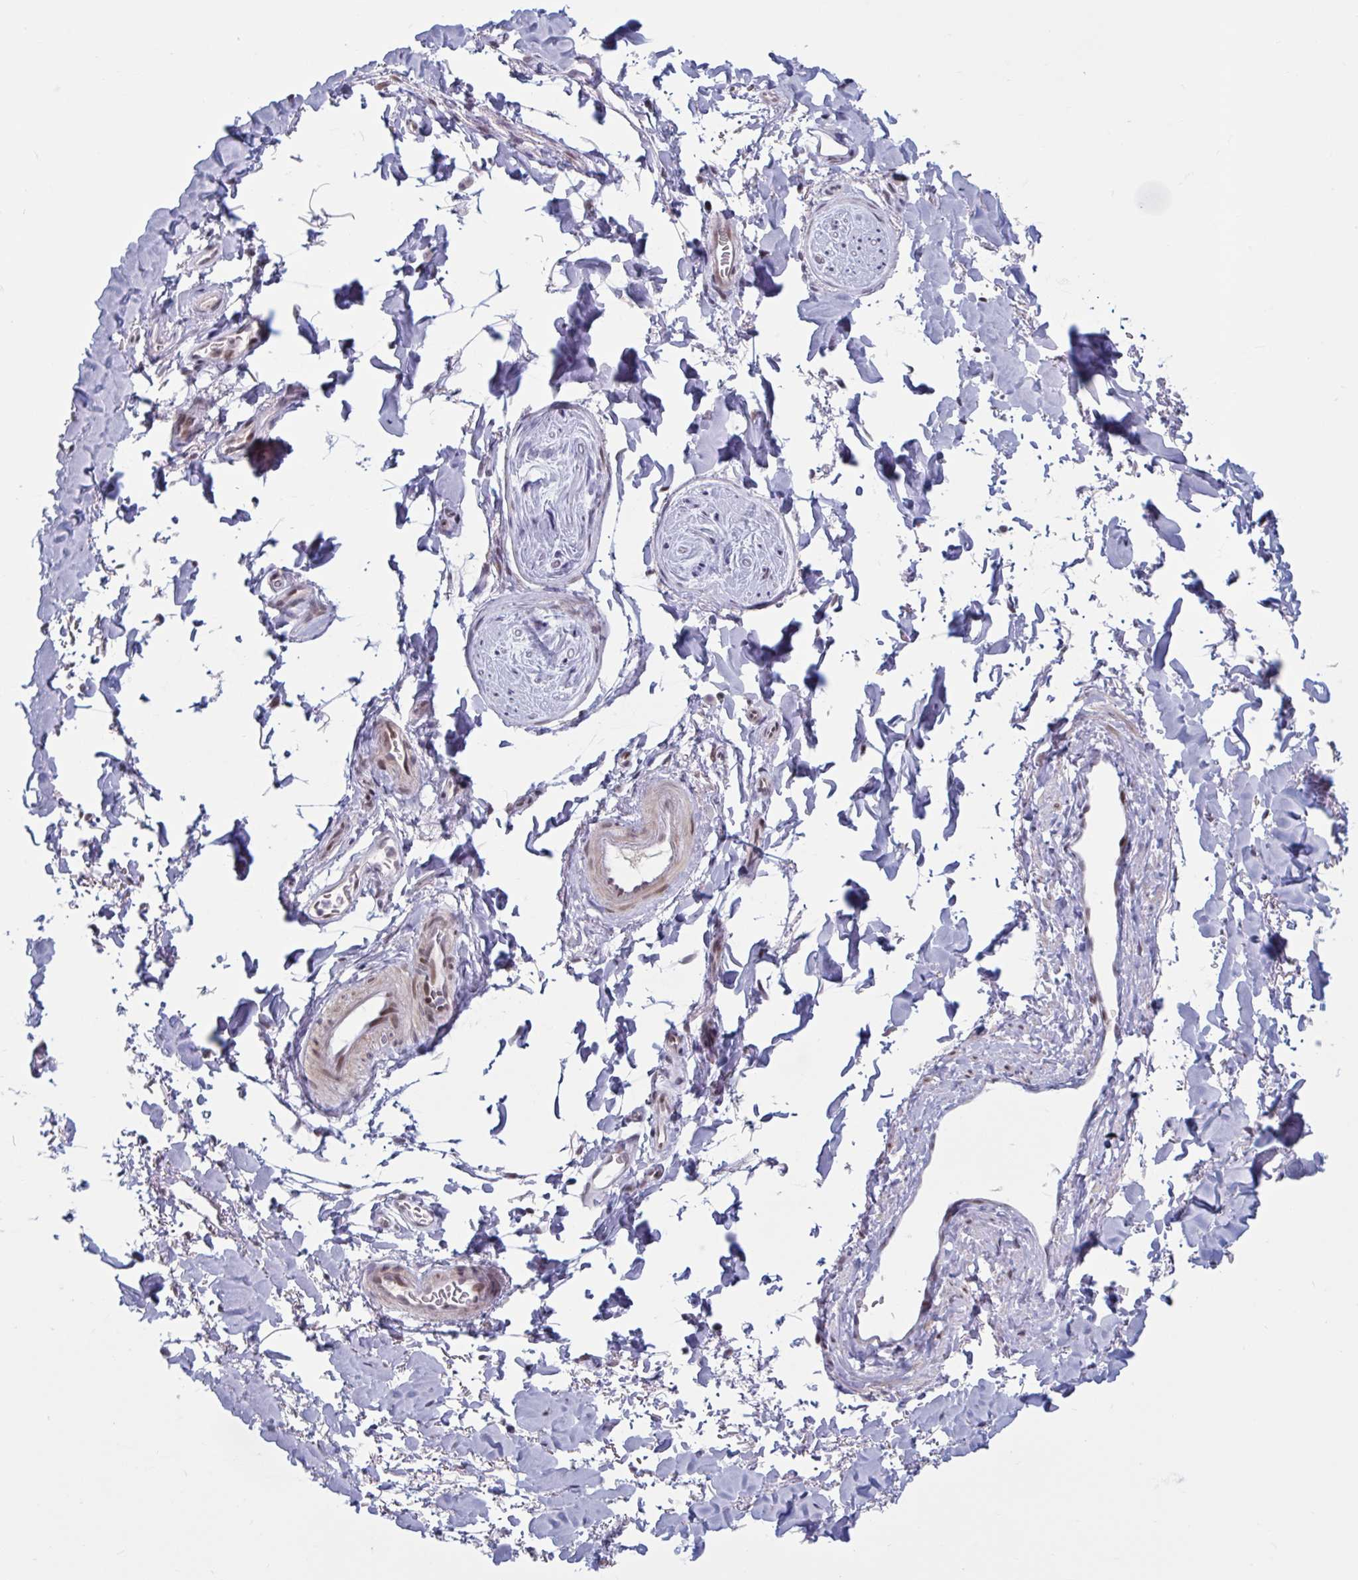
{"staining": {"intensity": "negative", "quantity": "none", "location": "none"}, "tissue": "adipose tissue", "cell_type": "Adipocytes", "image_type": "normal", "snomed": [{"axis": "morphology", "description": "Normal tissue, NOS"}, {"axis": "topography", "description": "Vulva"}, {"axis": "topography", "description": "Peripheral nerve tissue"}], "caption": "This is an immunohistochemistry photomicrograph of unremarkable adipose tissue. There is no expression in adipocytes.", "gene": "HSD17B6", "patient": {"sex": "female", "age": 66}}